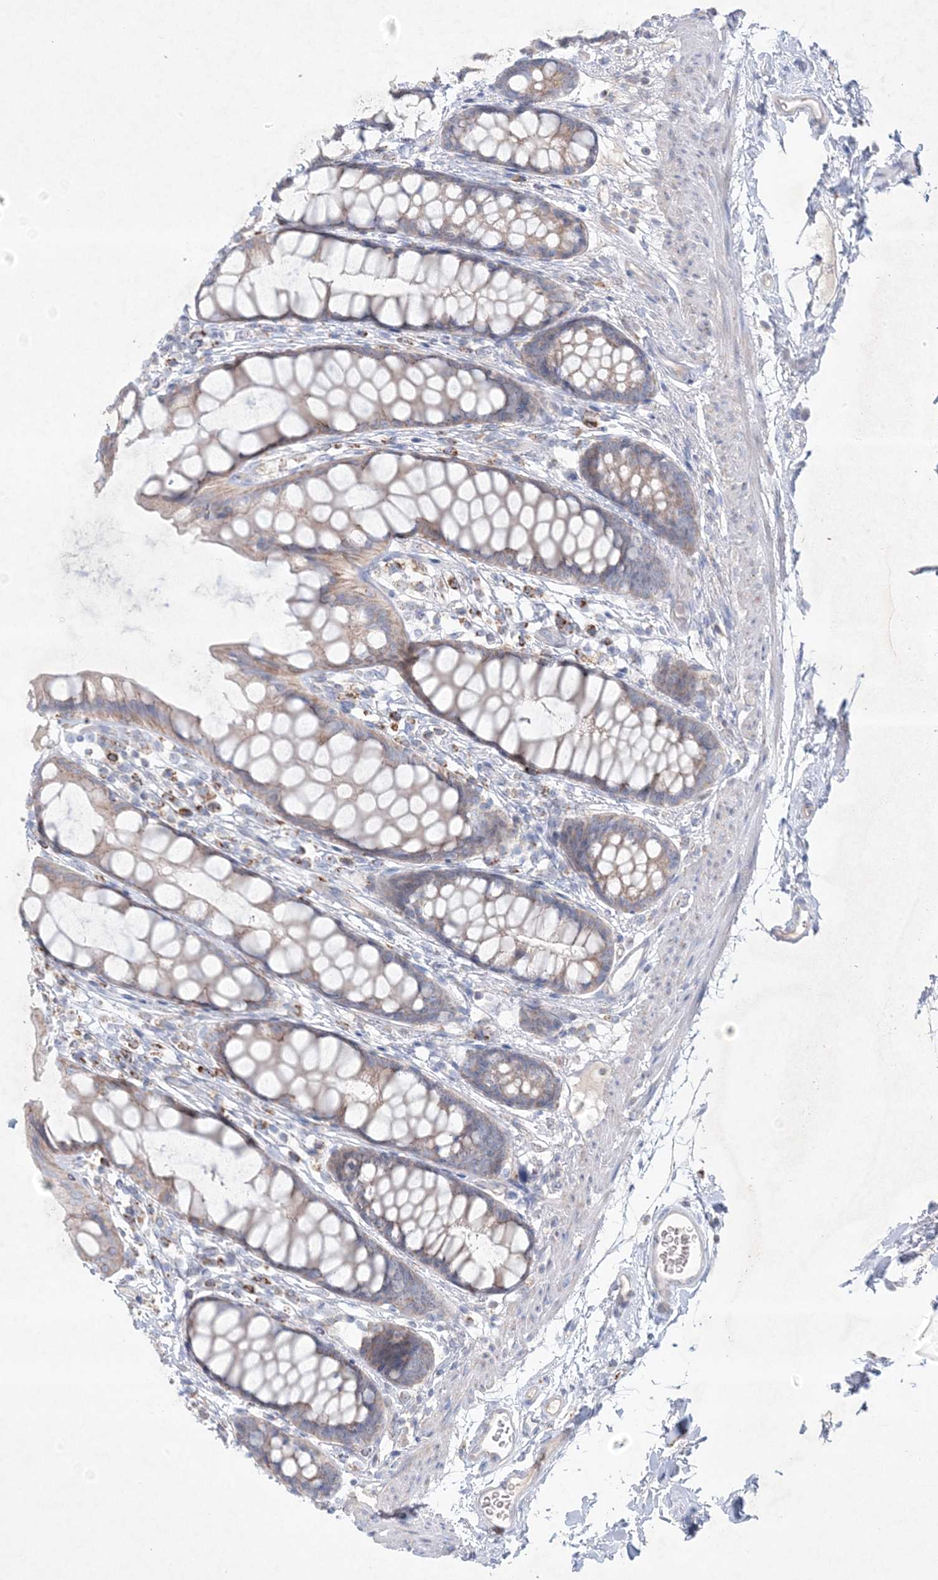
{"staining": {"intensity": "moderate", "quantity": "<25%", "location": "cytoplasmic/membranous"}, "tissue": "rectum", "cell_type": "Glandular cells", "image_type": "normal", "snomed": [{"axis": "morphology", "description": "Normal tissue, NOS"}, {"axis": "topography", "description": "Rectum"}], "caption": "Immunohistochemistry of benign rectum demonstrates low levels of moderate cytoplasmic/membranous positivity in approximately <25% of glandular cells.", "gene": "KCTD6", "patient": {"sex": "female", "age": 65}}